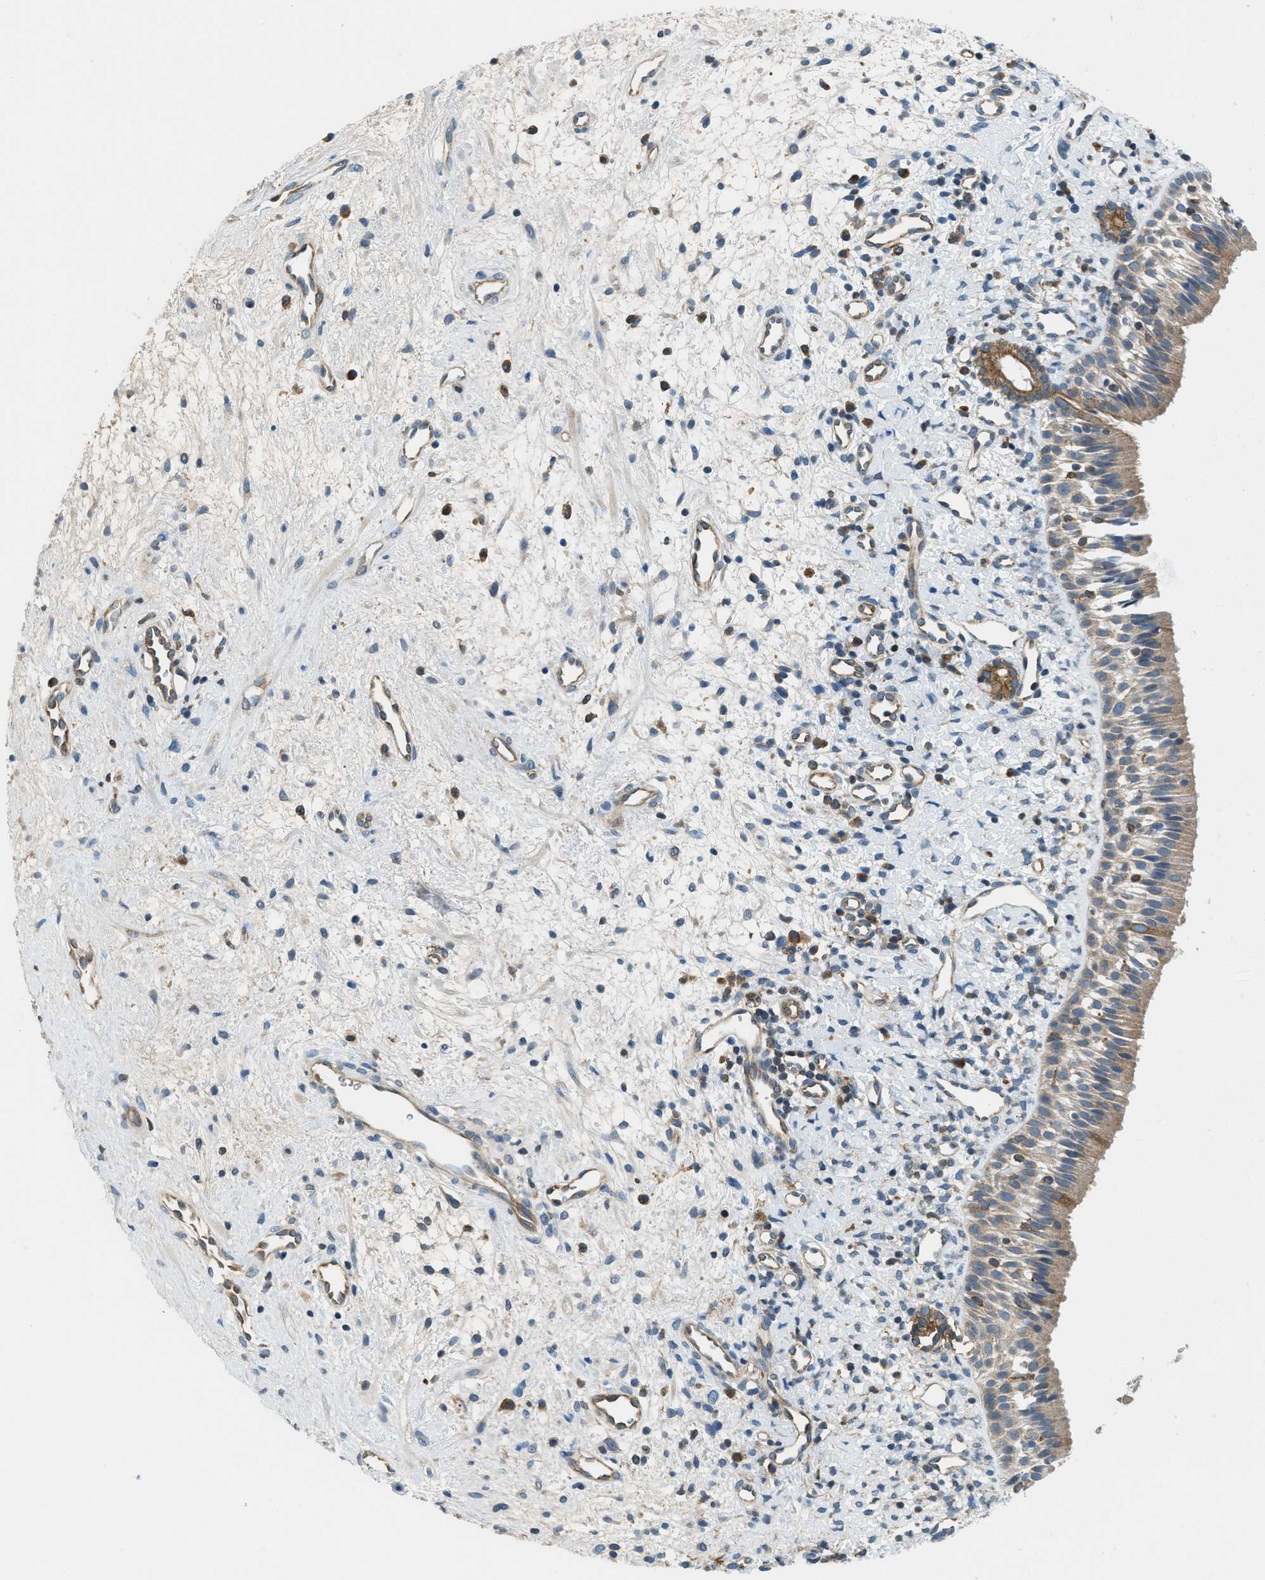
{"staining": {"intensity": "weak", "quantity": ">75%", "location": "cytoplasmic/membranous"}, "tissue": "nasopharynx", "cell_type": "Respiratory epithelial cells", "image_type": "normal", "snomed": [{"axis": "morphology", "description": "Normal tissue, NOS"}, {"axis": "morphology", "description": "Inflammation, NOS"}, {"axis": "topography", "description": "Nasopharynx"}], "caption": "An immunohistochemistry (IHC) image of benign tissue is shown. Protein staining in brown highlights weak cytoplasmic/membranous positivity in nasopharynx within respiratory epithelial cells. The protein of interest is stained brown, and the nuclei are stained in blue (DAB (3,3'-diaminobenzidine) IHC with brightfield microscopy, high magnification).", "gene": "BCAP31", "patient": {"sex": "female", "age": 55}}